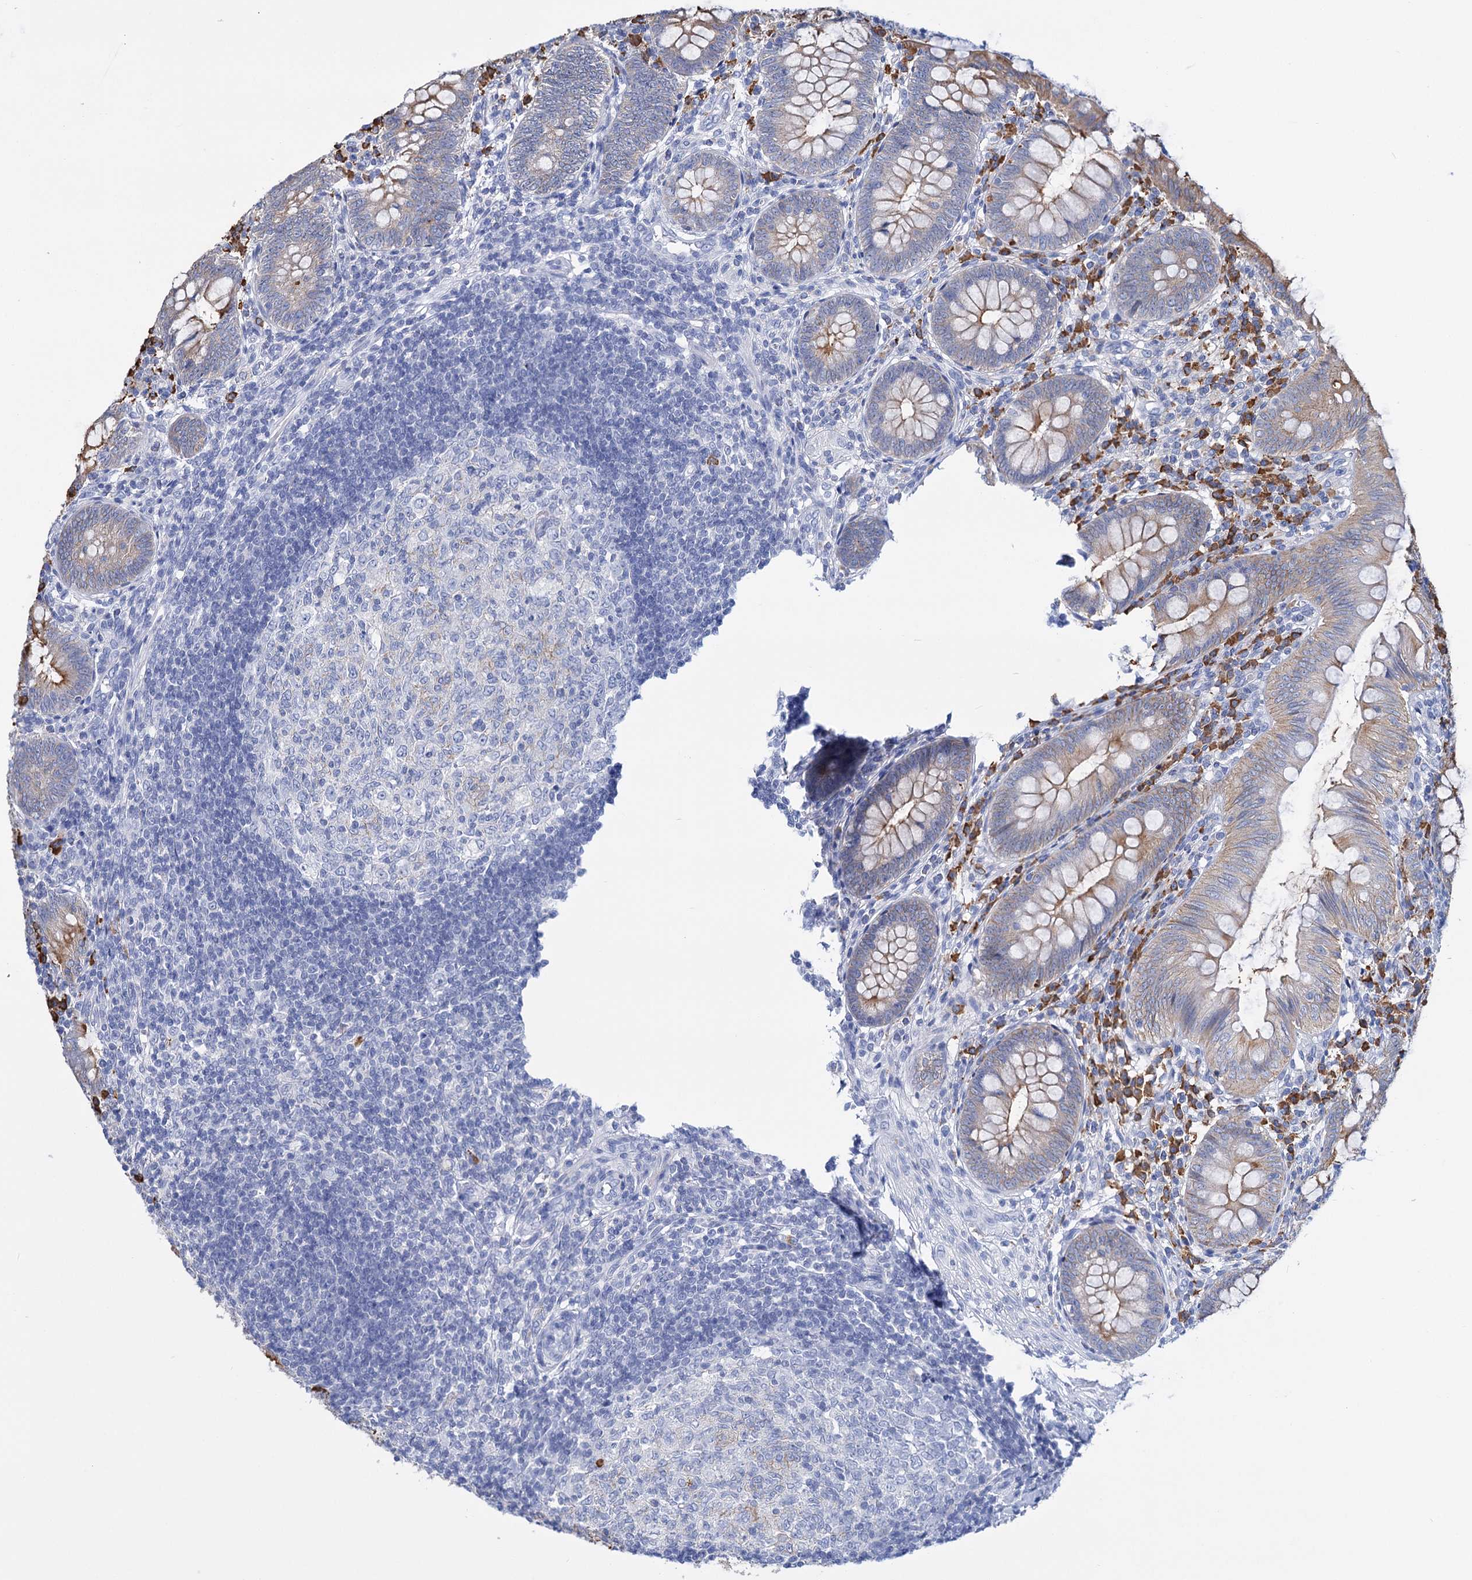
{"staining": {"intensity": "weak", "quantity": "25%-75%", "location": "cytoplasmic/membranous"}, "tissue": "appendix", "cell_type": "Glandular cells", "image_type": "normal", "snomed": [{"axis": "morphology", "description": "Normal tissue, NOS"}, {"axis": "topography", "description": "Appendix"}], "caption": "Immunohistochemical staining of benign human appendix exhibits 25%-75% levels of weak cytoplasmic/membranous protein expression in about 25%-75% of glandular cells.", "gene": "FBXW12", "patient": {"sex": "male", "age": 14}}